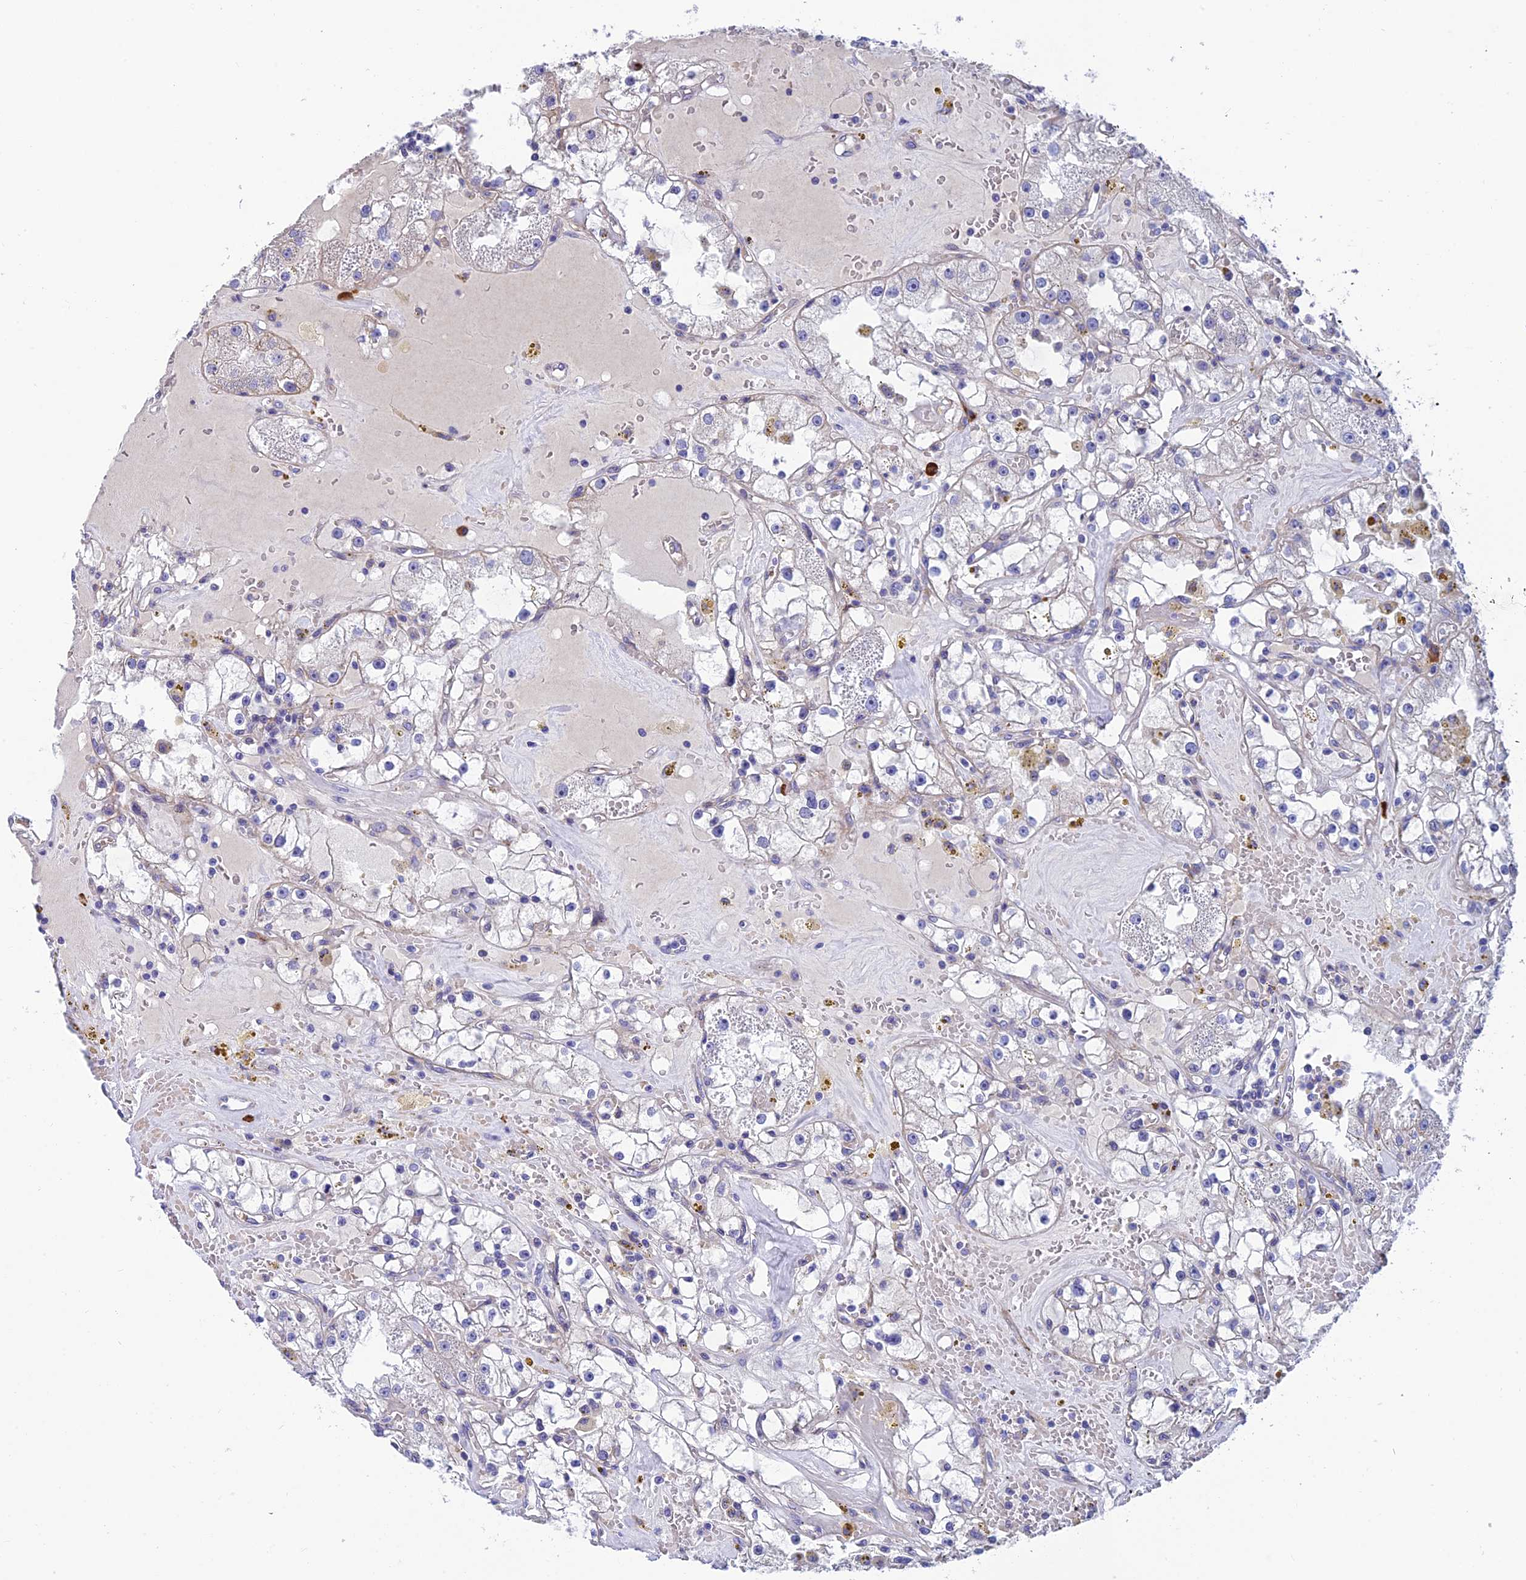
{"staining": {"intensity": "negative", "quantity": "none", "location": "none"}, "tissue": "renal cancer", "cell_type": "Tumor cells", "image_type": "cancer", "snomed": [{"axis": "morphology", "description": "Adenocarcinoma, NOS"}, {"axis": "topography", "description": "Kidney"}], "caption": "Immunohistochemistry photomicrograph of human adenocarcinoma (renal) stained for a protein (brown), which shows no staining in tumor cells.", "gene": "MACIR", "patient": {"sex": "male", "age": 56}}